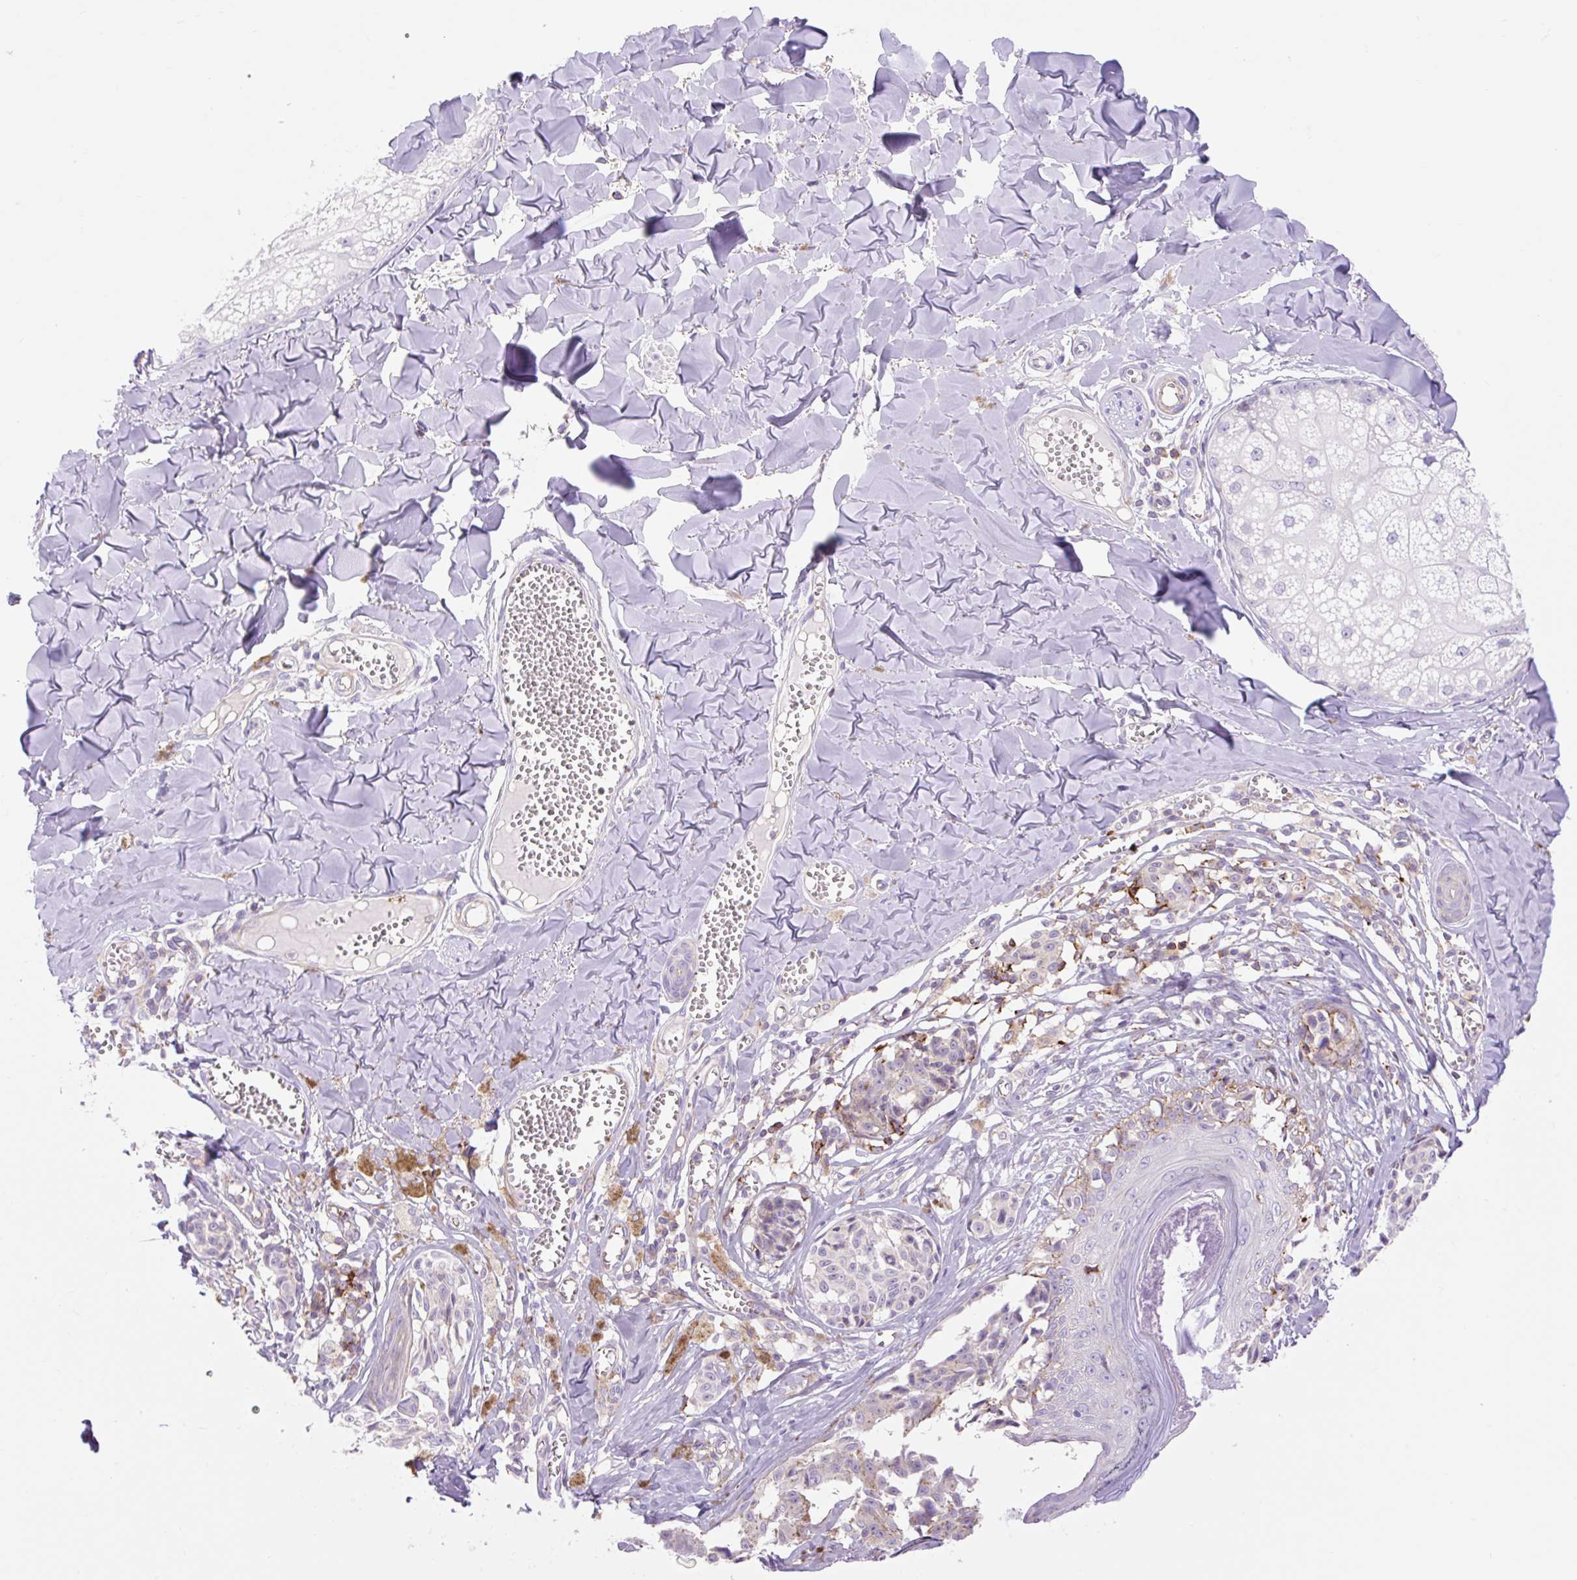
{"staining": {"intensity": "negative", "quantity": "none", "location": "none"}, "tissue": "melanoma", "cell_type": "Tumor cells", "image_type": "cancer", "snomed": [{"axis": "morphology", "description": "Malignant melanoma, NOS"}, {"axis": "topography", "description": "Skin"}], "caption": "DAB (3,3'-diaminobenzidine) immunohistochemical staining of human melanoma demonstrates no significant staining in tumor cells.", "gene": "CORO7-PAM16", "patient": {"sex": "female", "age": 43}}